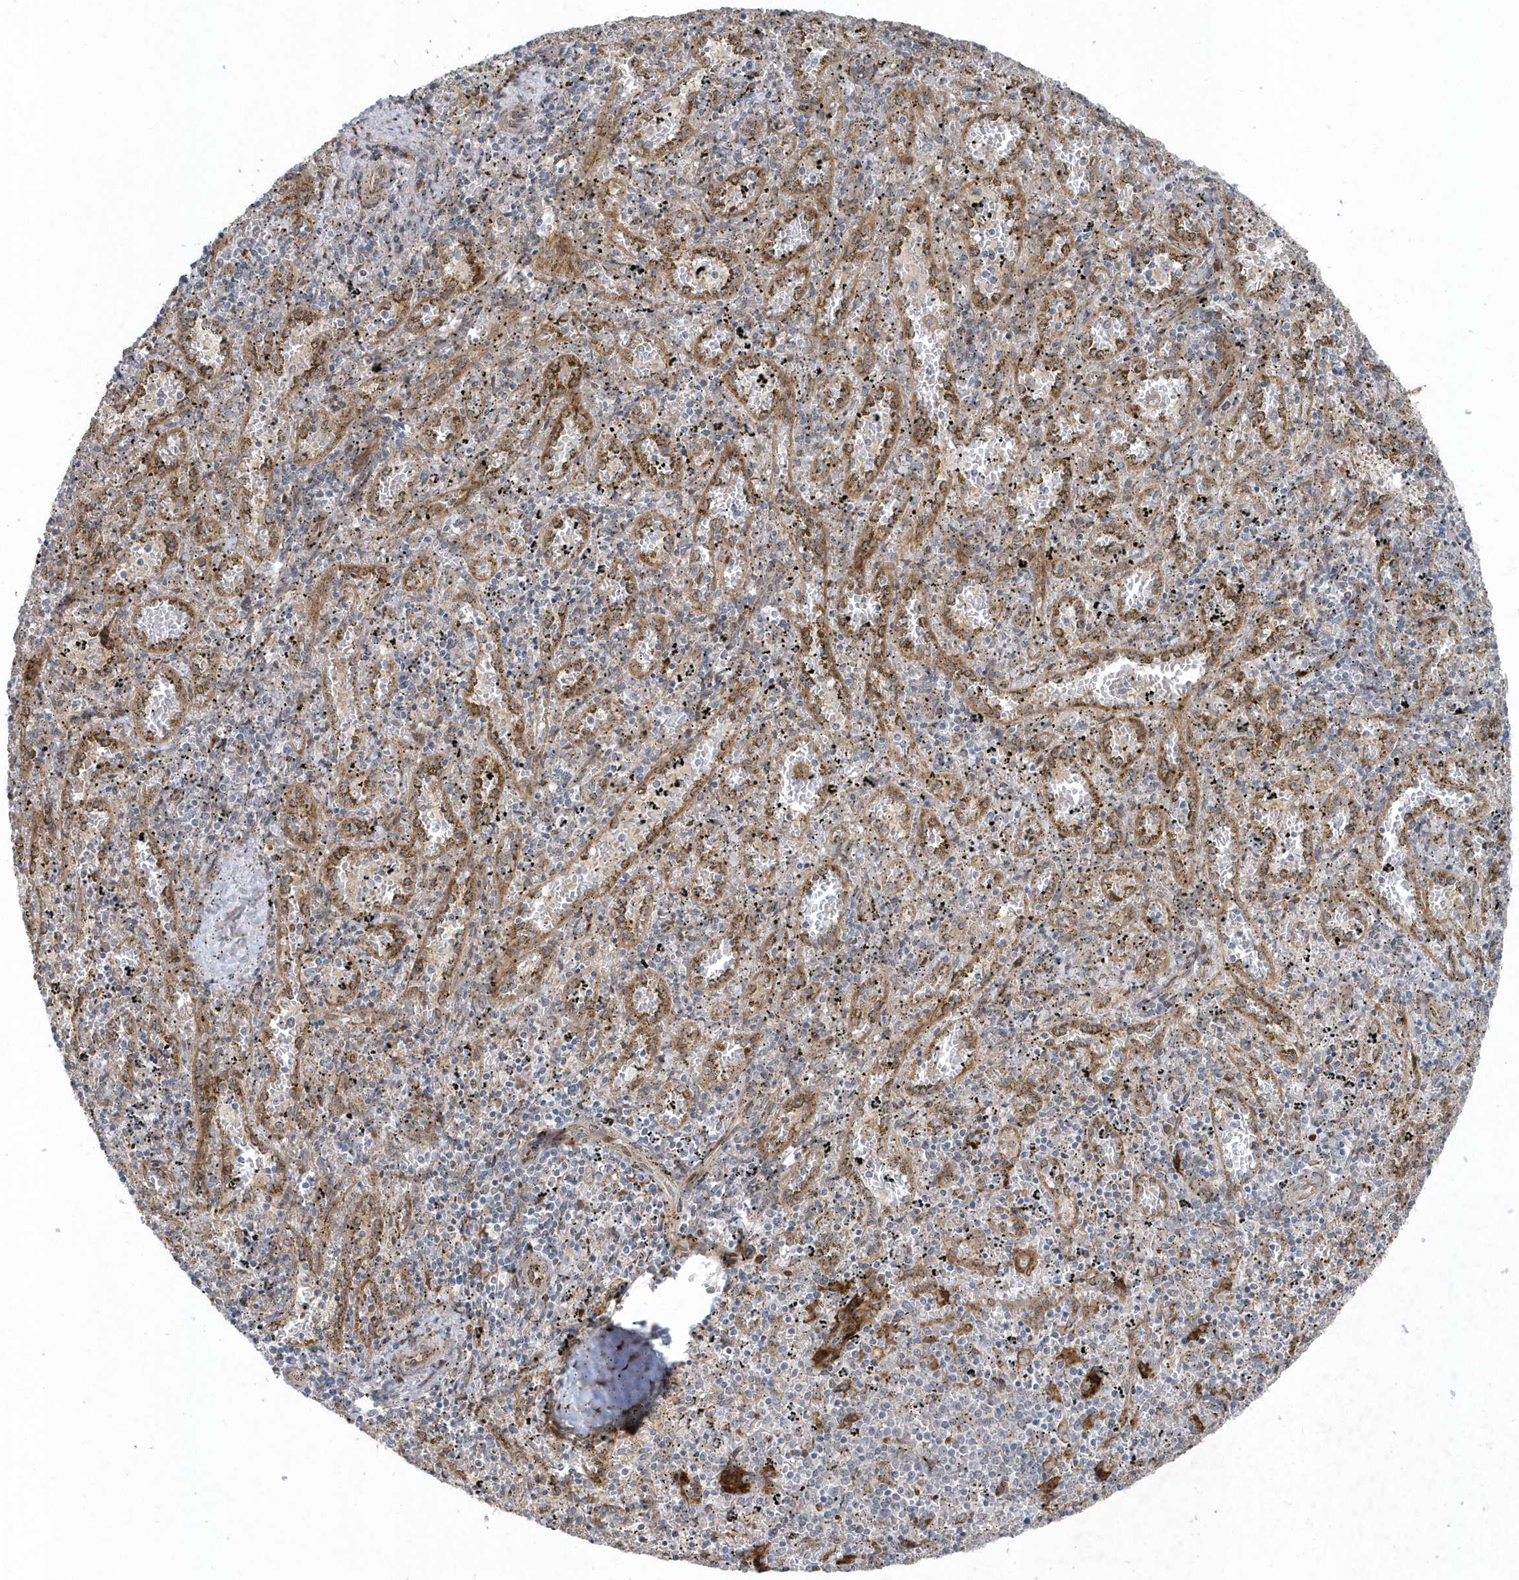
{"staining": {"intensity": "negative", "quantity": "none", "location": "none"}, "tissue": "spleen", "cell_type": "Cells in red pulp", "image_type": "normal", "snomed": [{"axis": "morphology", "description": "Normal tissue, NOS"}, {"axis": "topography", "description": "Spleen"}], "caption": "DAB (3,3'-diaminobenzidine) immunohistochemical staining of normal spleen displays no significant staining in cells in red pulp.", "gene": "FAM98A", "patient": {"sex": "male", "age": 11}}